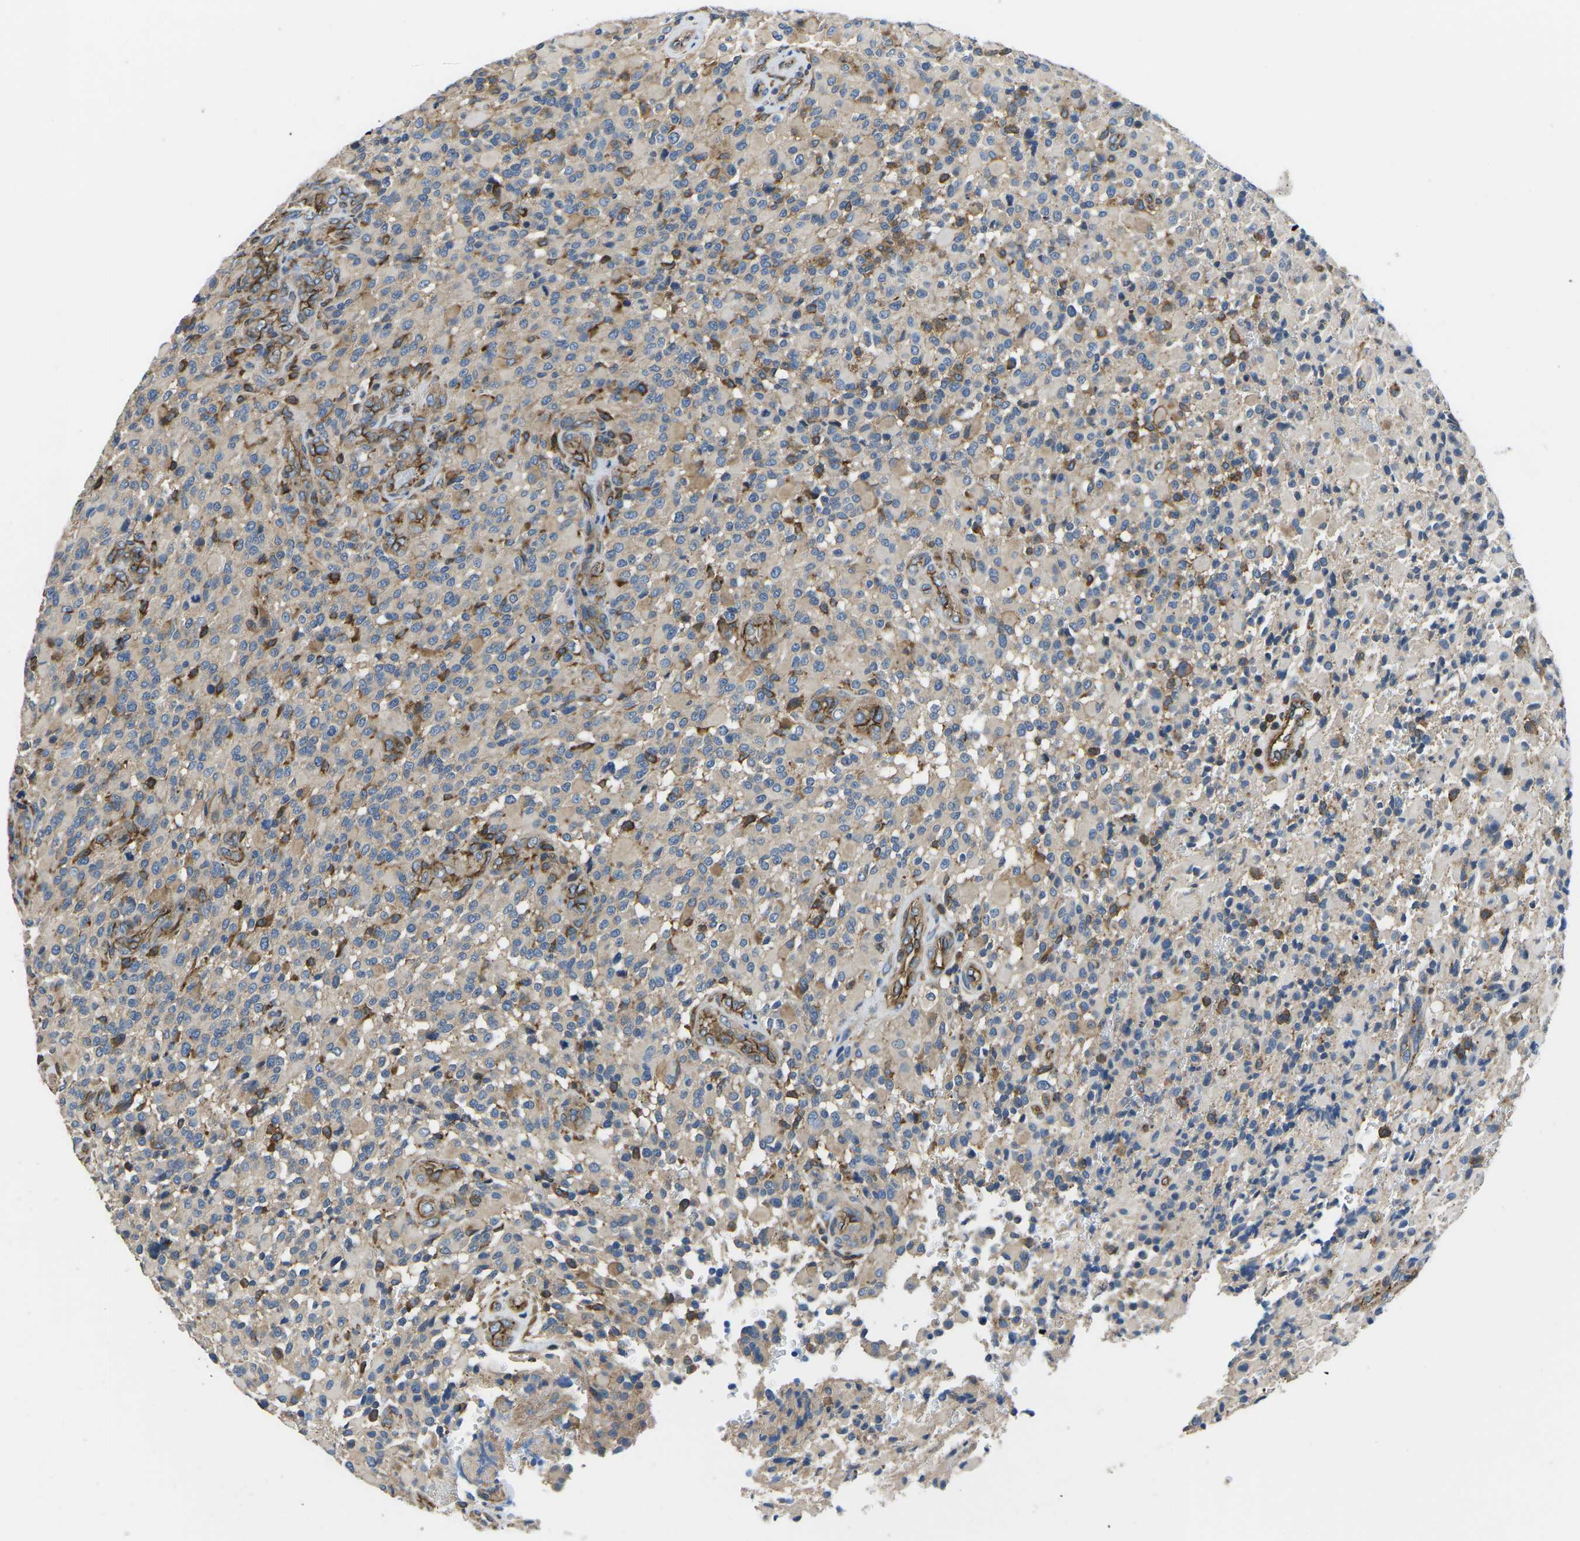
{"staining": {"intensity": "moderate", "quantity": "<25%", "location": "cytoplasmic/membranous"}, "tissue": "glioma", "cell_type": "Tumor cells", "image_type": "cancer", "snomed": [{"axis": "morphology", "description": "Glioma, malignant, High grade"}, {"axis": "topography", "description": "Brain"}], "caption": "This is a histology image of immunohistochemistry staining of malignant high-grade glioma, which shows moderate positivity in the cytoplasmic/membranous of tumor cells.", "gene": "KCNJ15", "patient": {"sex": "male", "age": 71}}